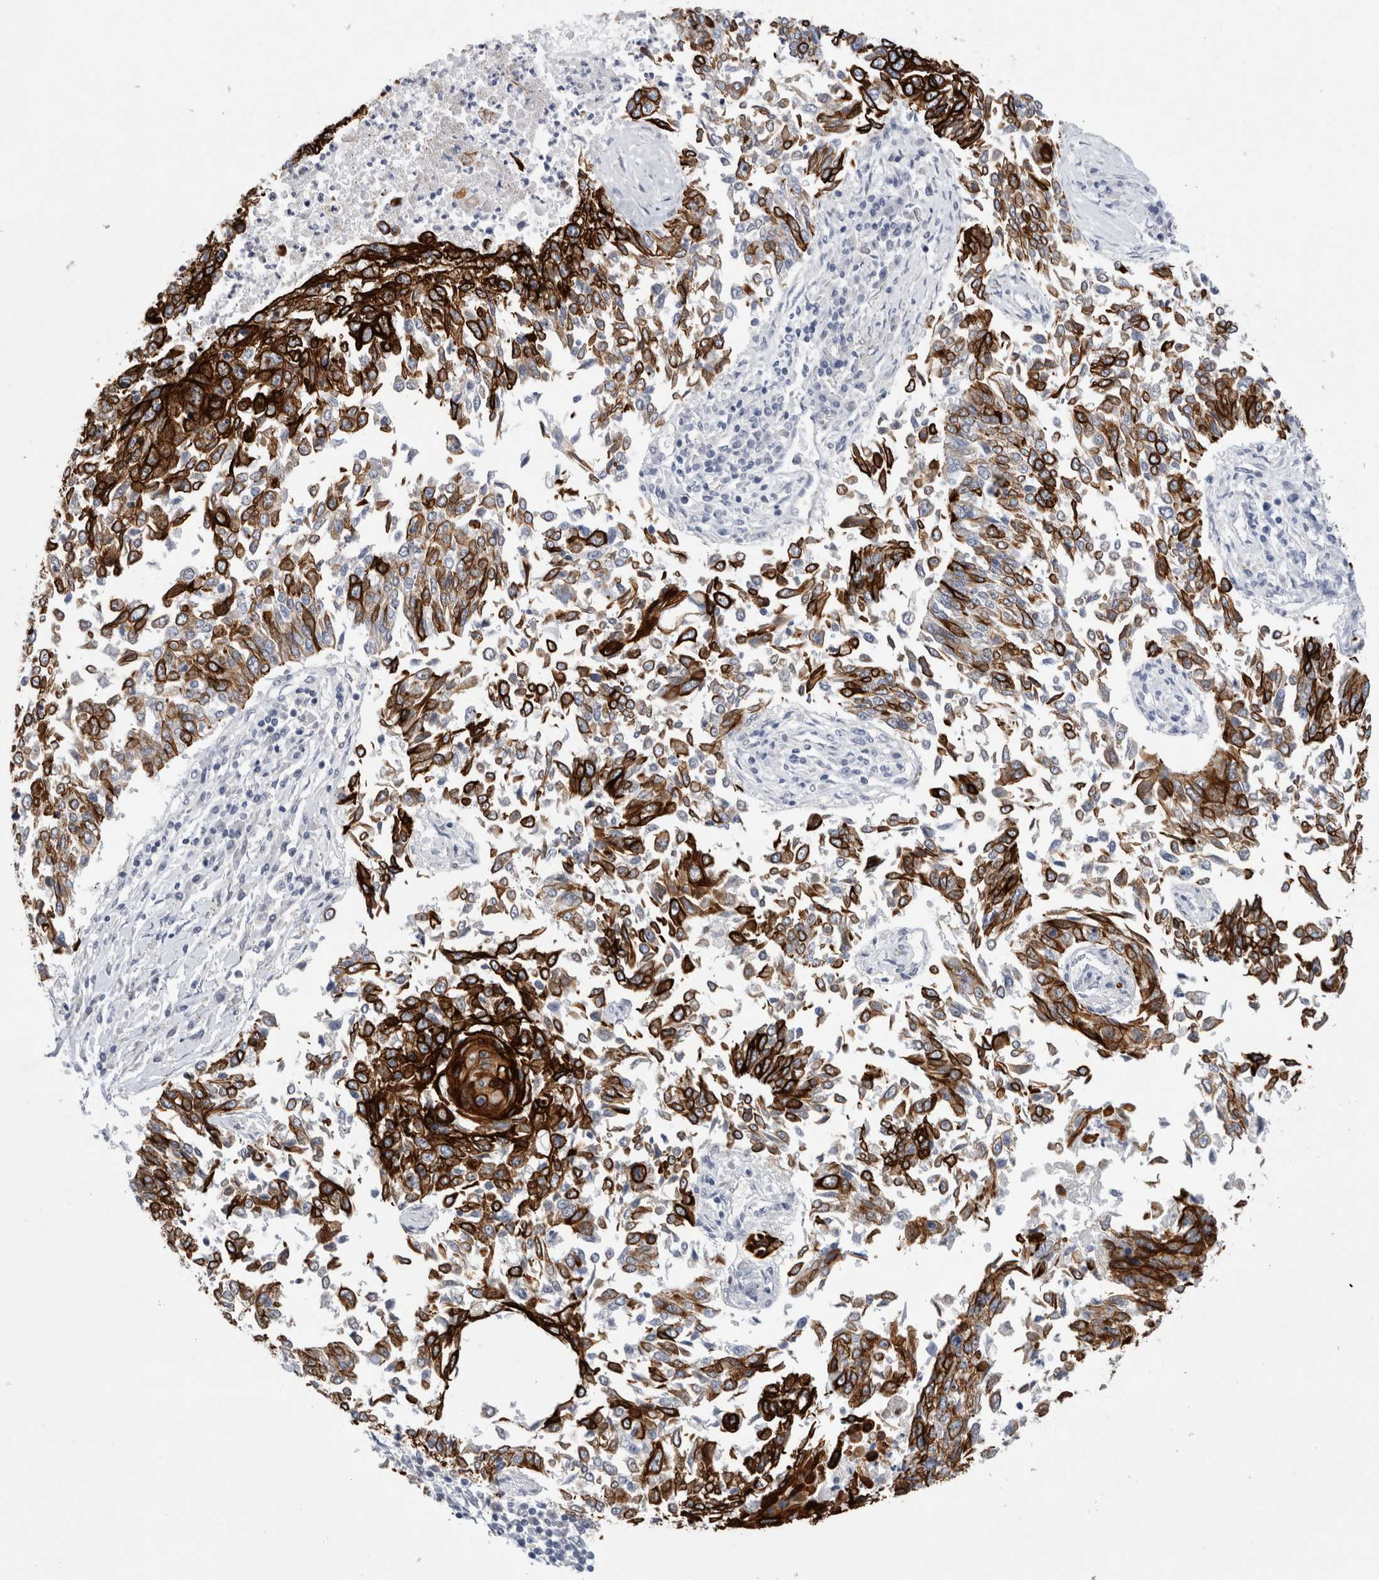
{"staining": {"intensity": "strong", "quantity": ">75%", "location": "cytoplasmic/membranous"}, "tissue": "lung cancer", "cell_type": "Tumor cells", "image_type": "cancer", "snomed": [{"axis": "morphology", "description": "Normal tissue, NOS"}, {"axis": "morphology", "description": "Squamous cell carcinoma, NOS"}, {"axis": "topography", "description": "Cartilage tissue"}, {"axis": "topography", "description": "Bronchus"}, {"axis": "topography", "description": "Lung"}, {"axis": "topography", "description": "Peripheral nerve tissue"}], "caption": "Protein staining displays strong cytoplasmic/membranous staining in approximately >75% of tumor cells in lung cancer.", "gene": "GAA", "patient": {"sex": "female", "age": 49}}